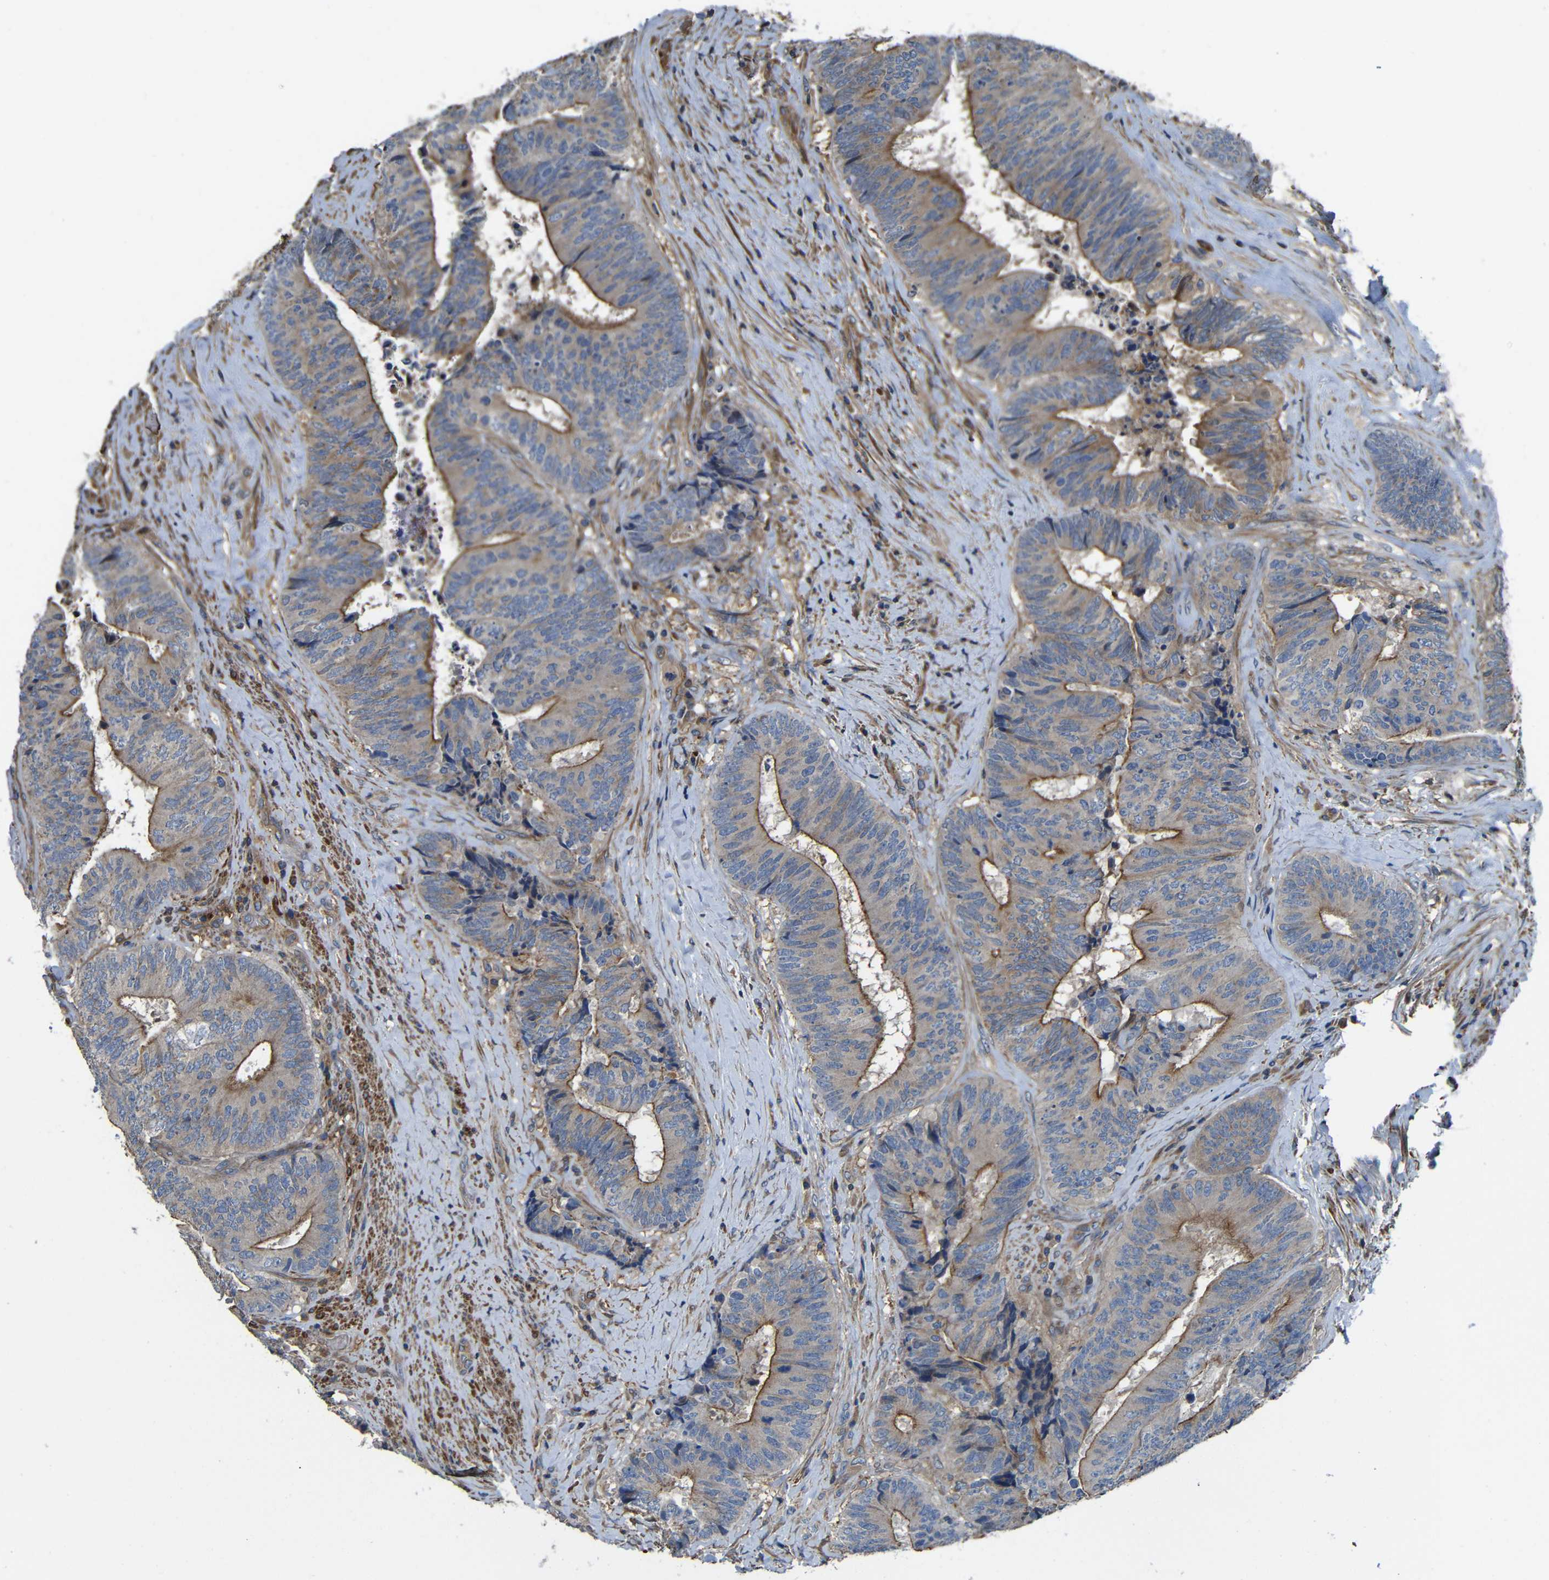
{"staining": {"intensity": "moderate", "quantity": ">75%", "location": "cytoplasmic/membranous"}, "tissue": "colorectal cancer", "cell_type": "Tumor cells", "image_type": "cancer", "snomed": [{"axis": "morphology", "description": "Adenocarcinoma, NOS"}, {"axis": "topography", "description": "Rectum"}], "caption": "Colorectal adenocarcinoma tissue displays moderate cytoplasmic/membranous expression in about >75% of tumor cells", "gene": "GDI1", "patient": {"sex": "male", "age": 72}}